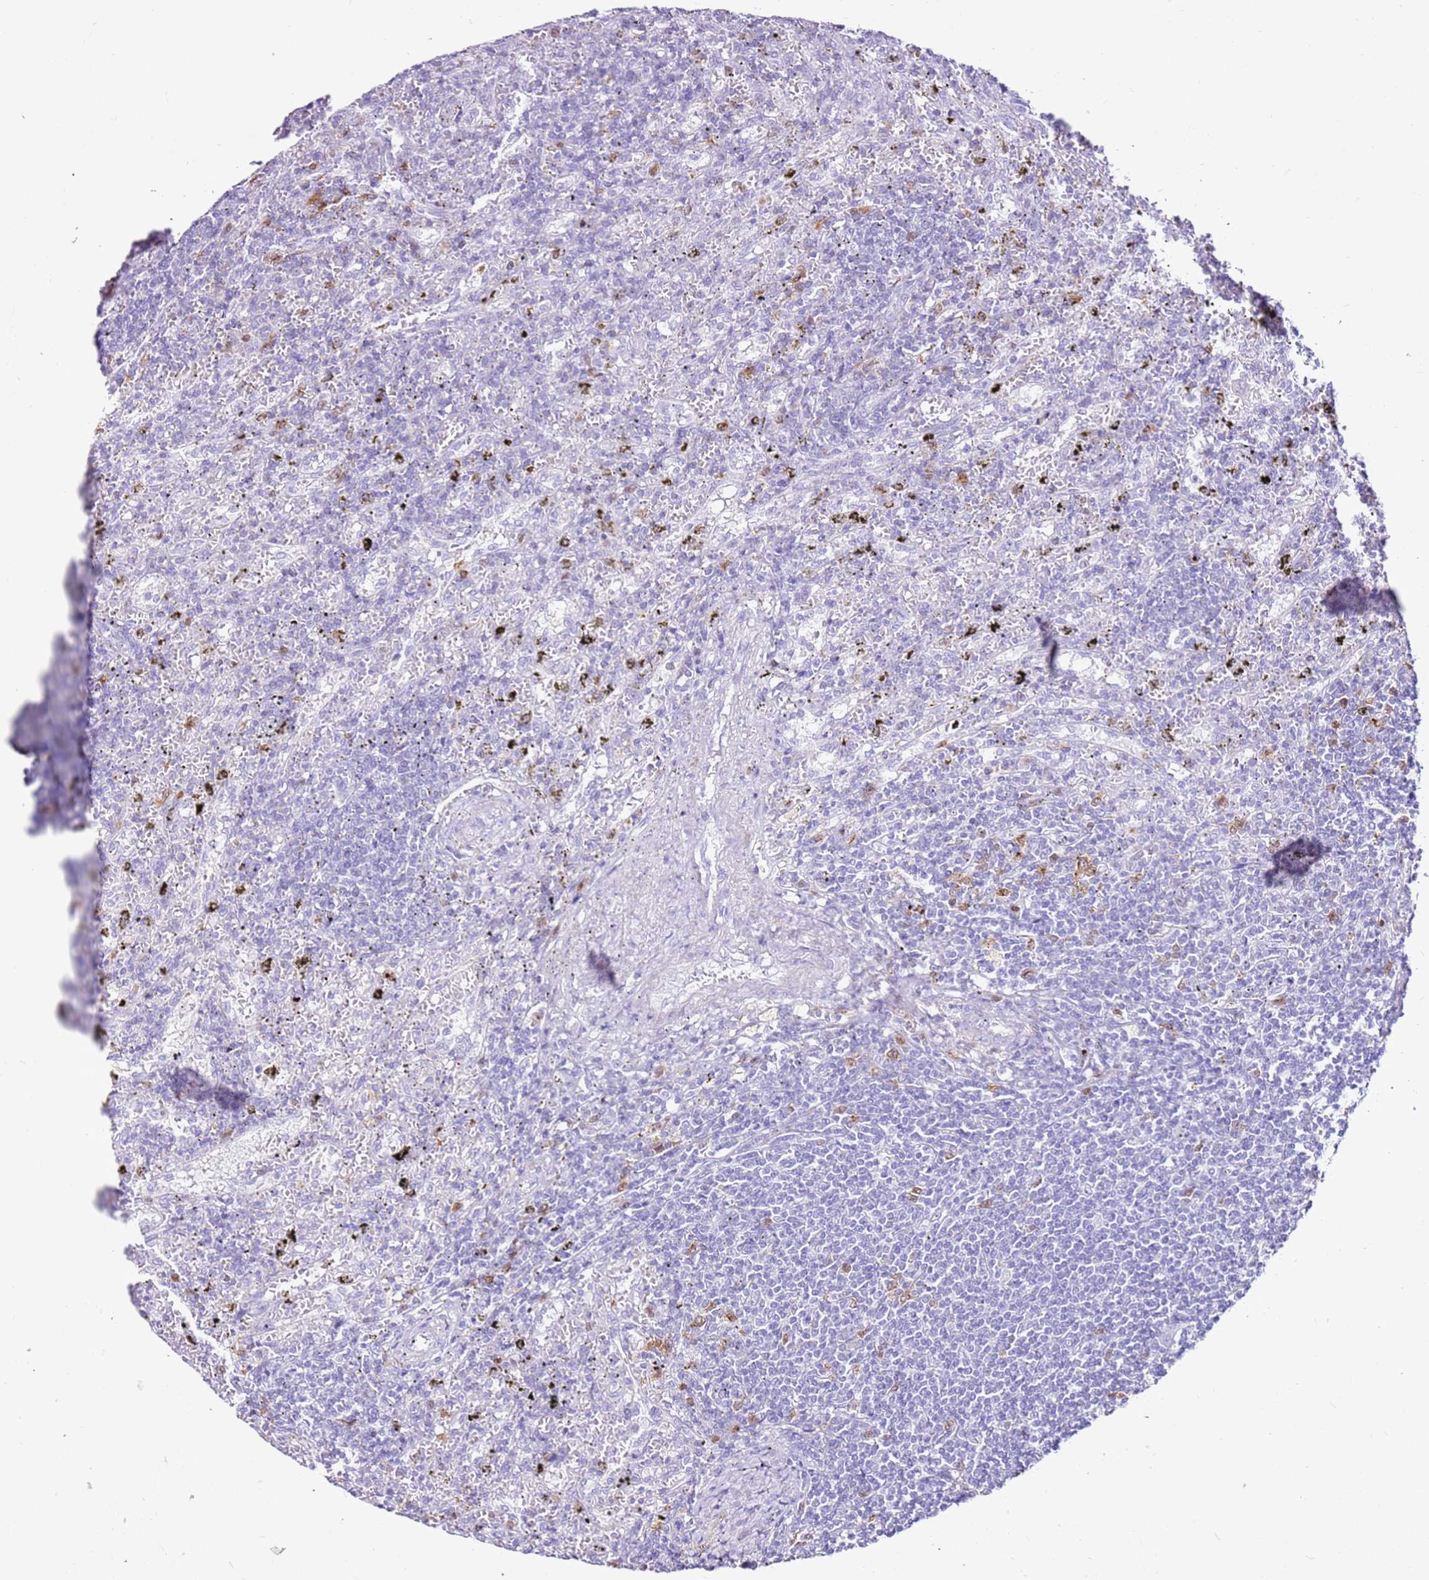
{"staining": {"intensity": "negative", "quantity": "none", "location": "none"}, "tissue": "lymphoma", "cell_type": "Tumor cells", "image_type": "cancer", "snomed": [{"axis": "morphology", "description": "Malignant lymphoma, non-Hodgkin's type, Low grade"}, {"axis": "topography", "description": "Spleen"}], "caption": "Immunohistochemical staining of human lymphoma reveals no significant positivity in tumor cells.", "gene": "SPC25", "patient": {"sex": "male", "age": 76}}